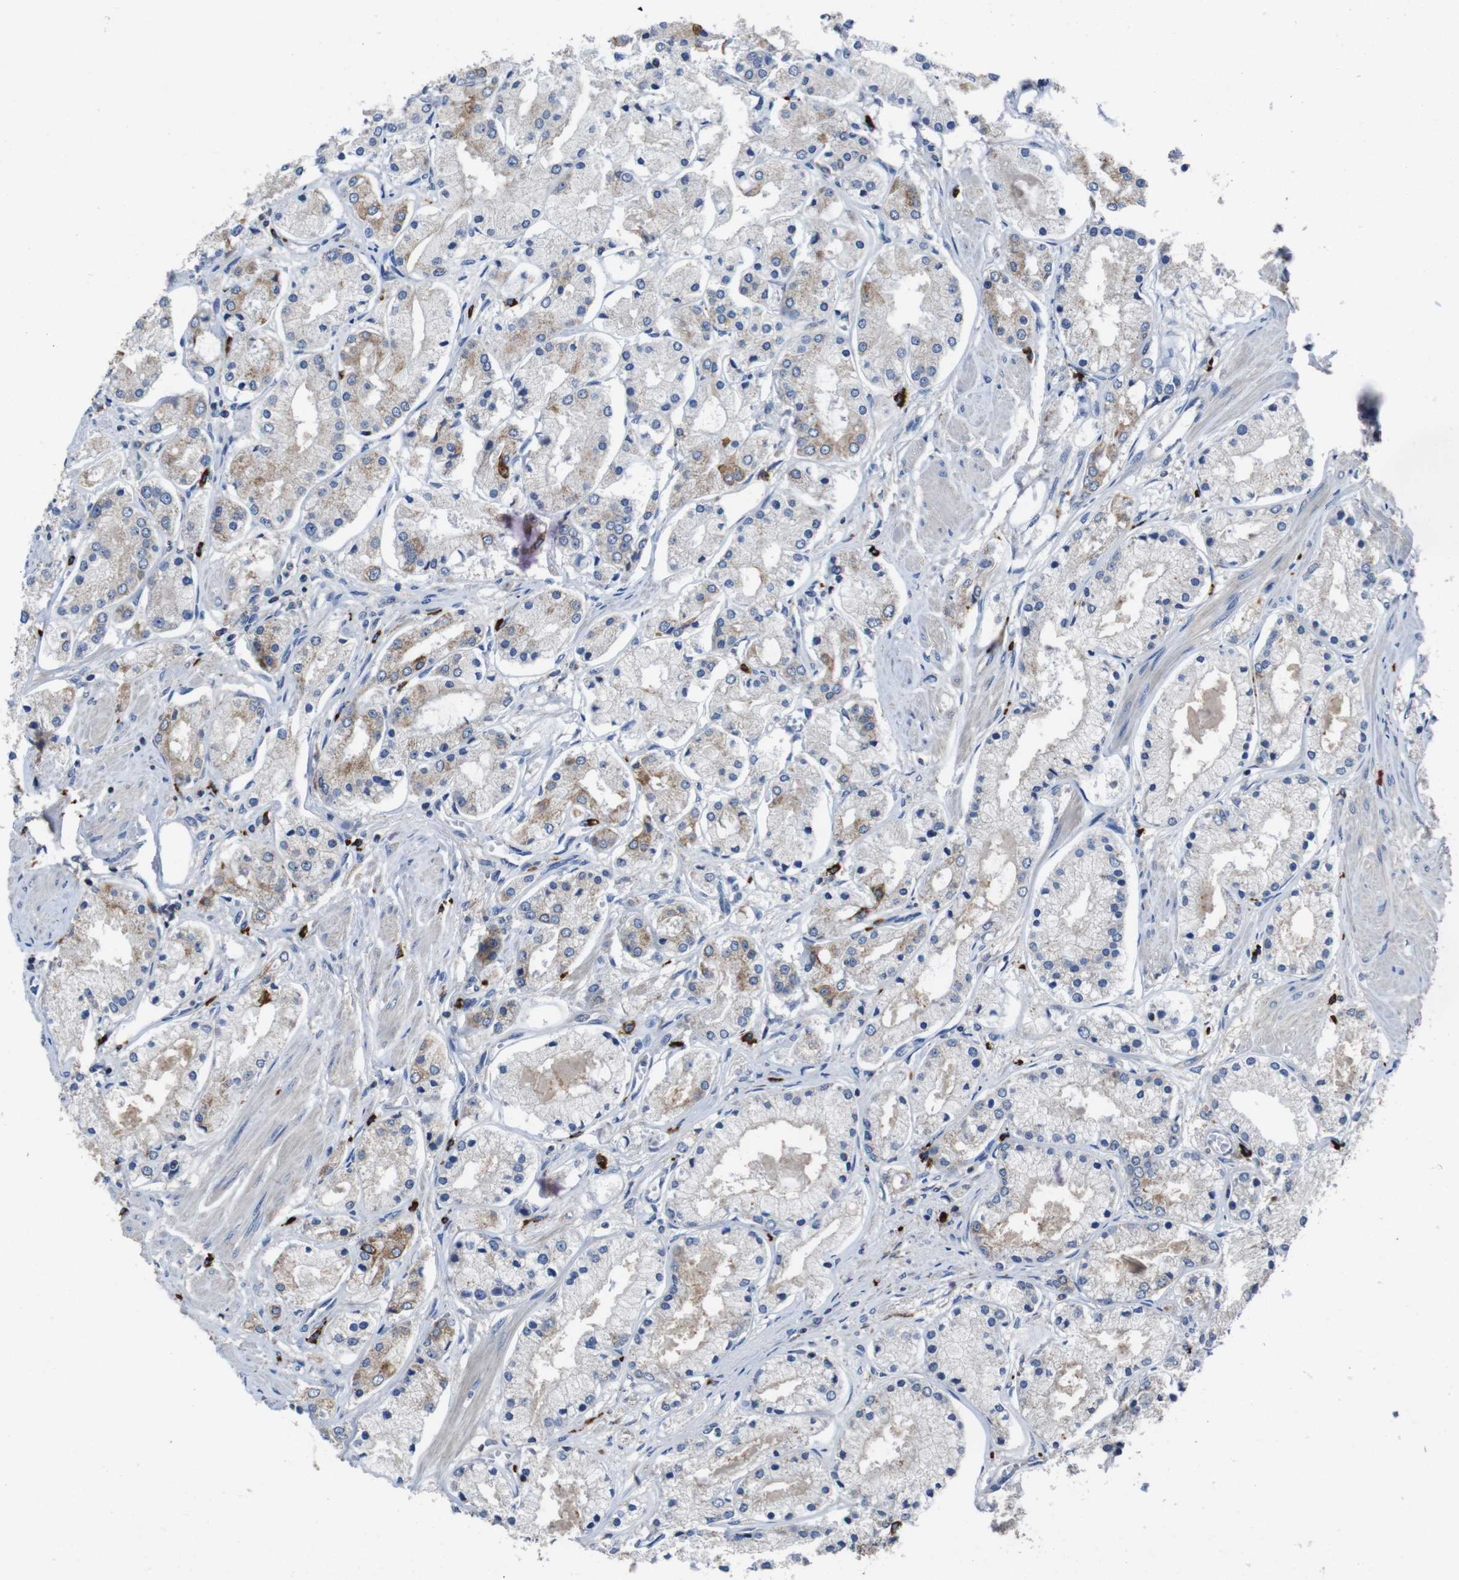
{"staining": {"intensity": "weak", "quantity": "25%-75%", "location": "cytoplasmic/membranous"}, "tissue": "prostate cancer", "cell_type": "Tumor cells", "image_type": "cancer", "snomed": [{"axis": "morphology", "description": "Adenocarcinoma, High grade"}, {"axis": "topography", "description": "Prostate"}], "caption": "Immunohistochemistry (IHC) of human prostate cancer displays low levels of weak cytoplasmic/membranous positivity in about 25%-75% of tumor cells.", "gene": "GLIPR1", "patient": {"sex": "male", "age": 66}}